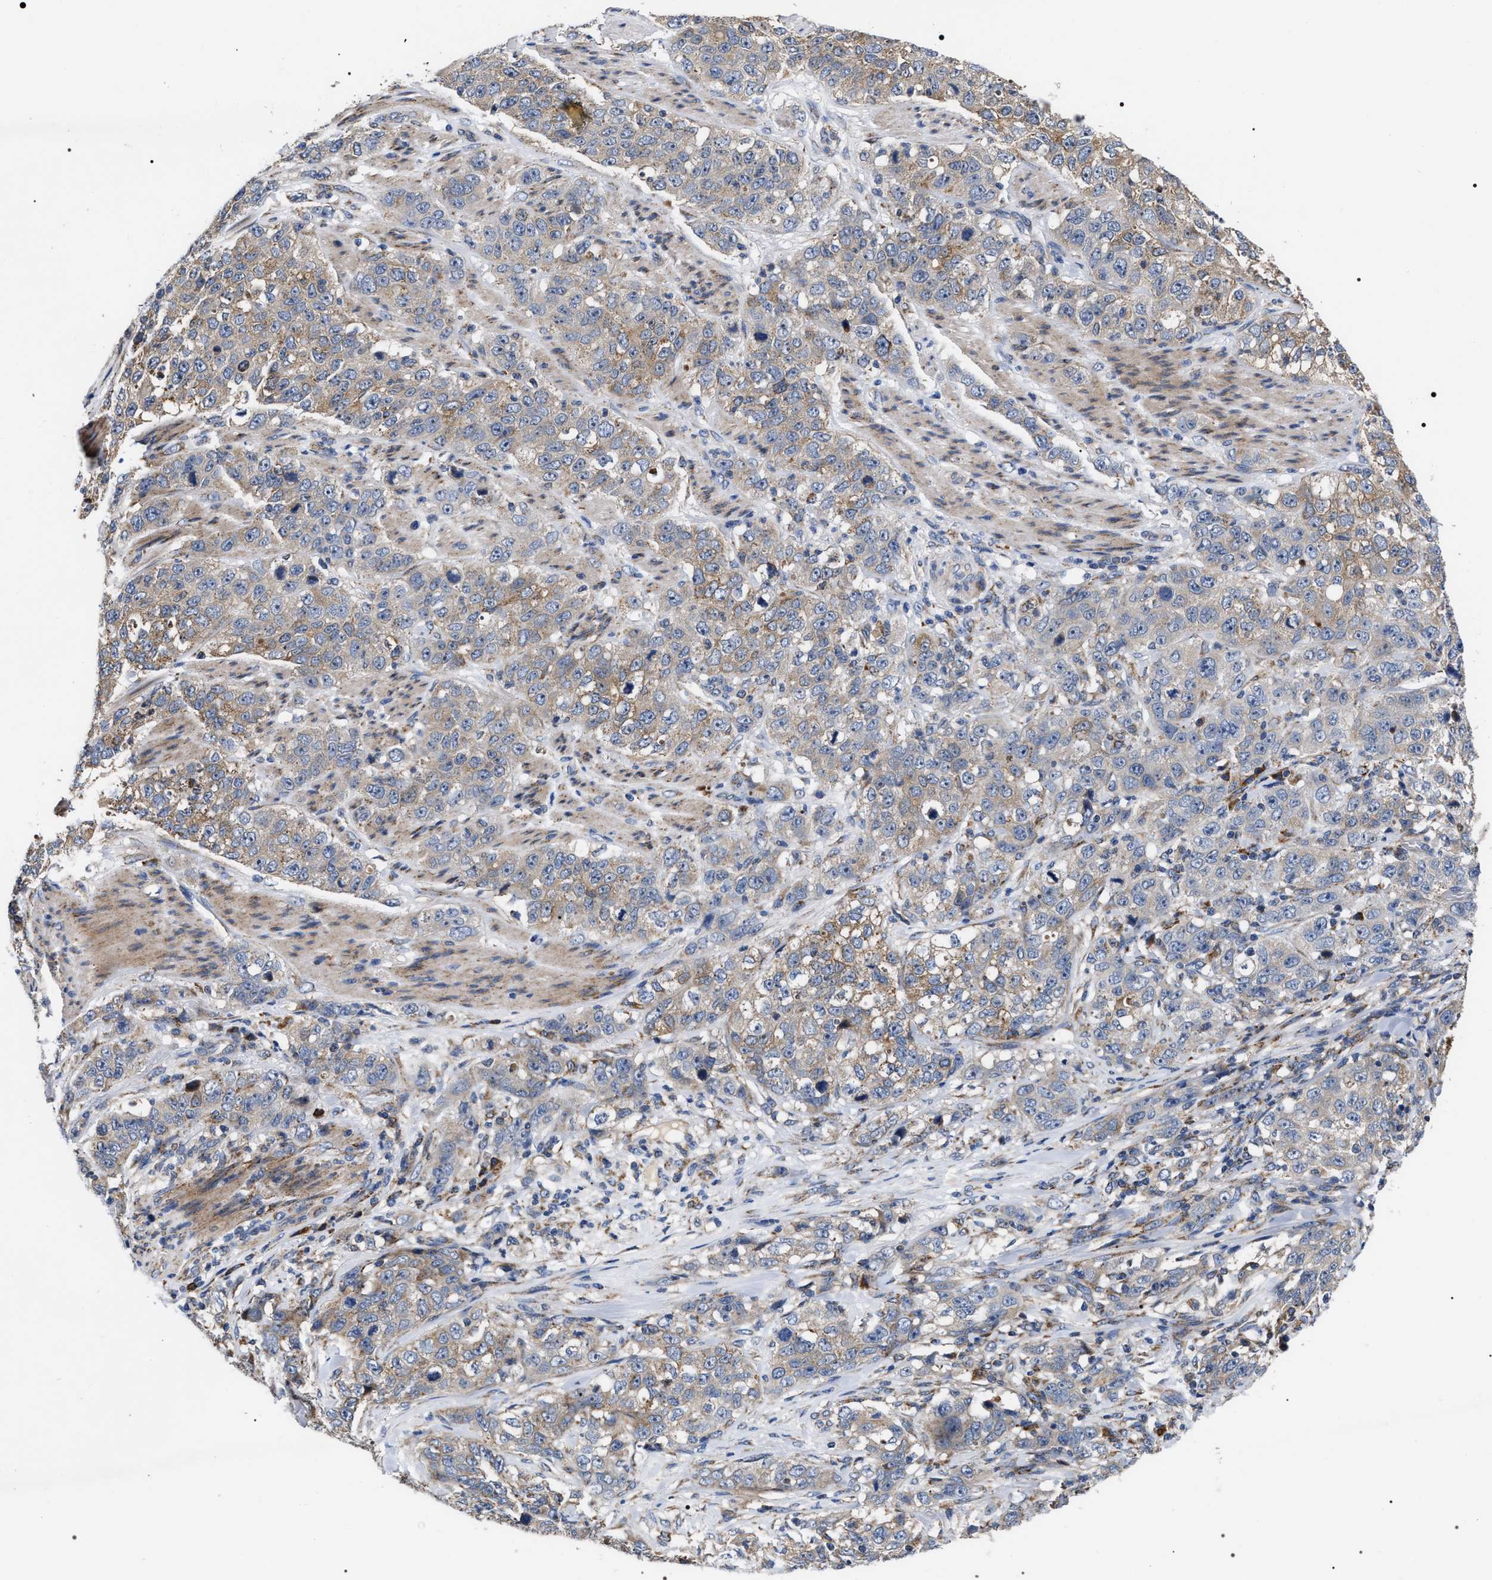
{"staining": {"intensity": "weak", "quantity": ">75%", "location": "cytoplasmic/membranous"}, "tissue": "stomach cancer", "cell_type": "Tumor cells", "image_type": "cancer", "snomed": [{"axis": "morphology", "description": "Adenocarcinoma, NOS"}, {"axis": "topography", "description": "Stomach"}], "caption": "Weak cytoplasmic/membranous protein staining is identified in about >75% of tumor cells in stomach adenocarcinoma. (Brightfield microscopy of DAB IHC at high magnification).", "gene": "MACC1", "patient": {"sex": "male", "age": 48}}